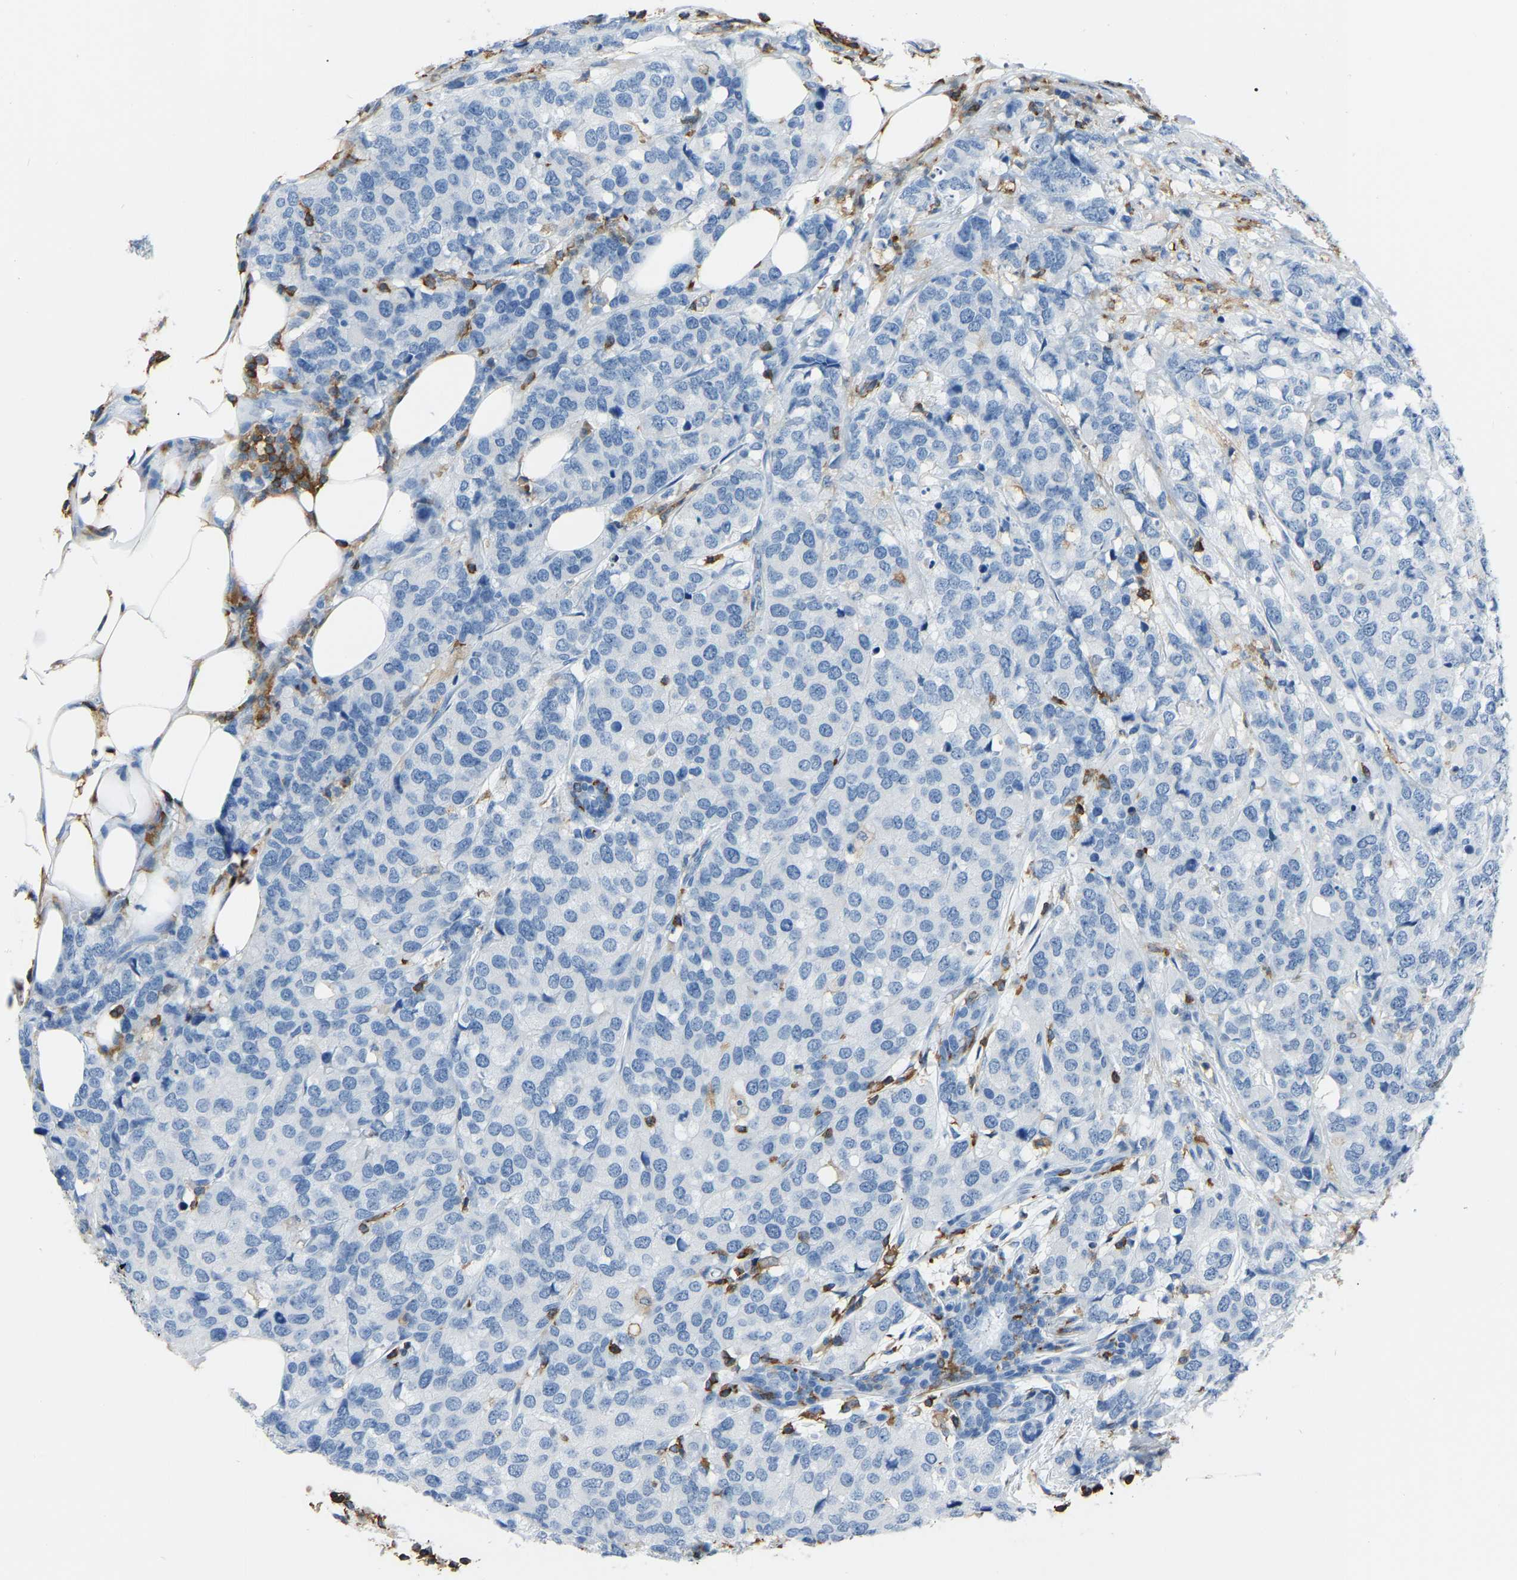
{"staining": {"intensity": "negative", "quantity": "none", "location": "none"}, "tissue": "breast cancer", "cell_type": "Tumor cells", "image_type": "cancer", "snomed": [{"axis": "morphology", "description": "Lobular carcinoma"}, {"axis": "topography", "description": "Breast"}], "caption": "The immunohistochemistry (IHC) image has no significant positivity in tumor cells of breast lobular carcinoma tissue.", "gene": "ARHGAP45", "patient": {"sex": "female", "age": 59}}